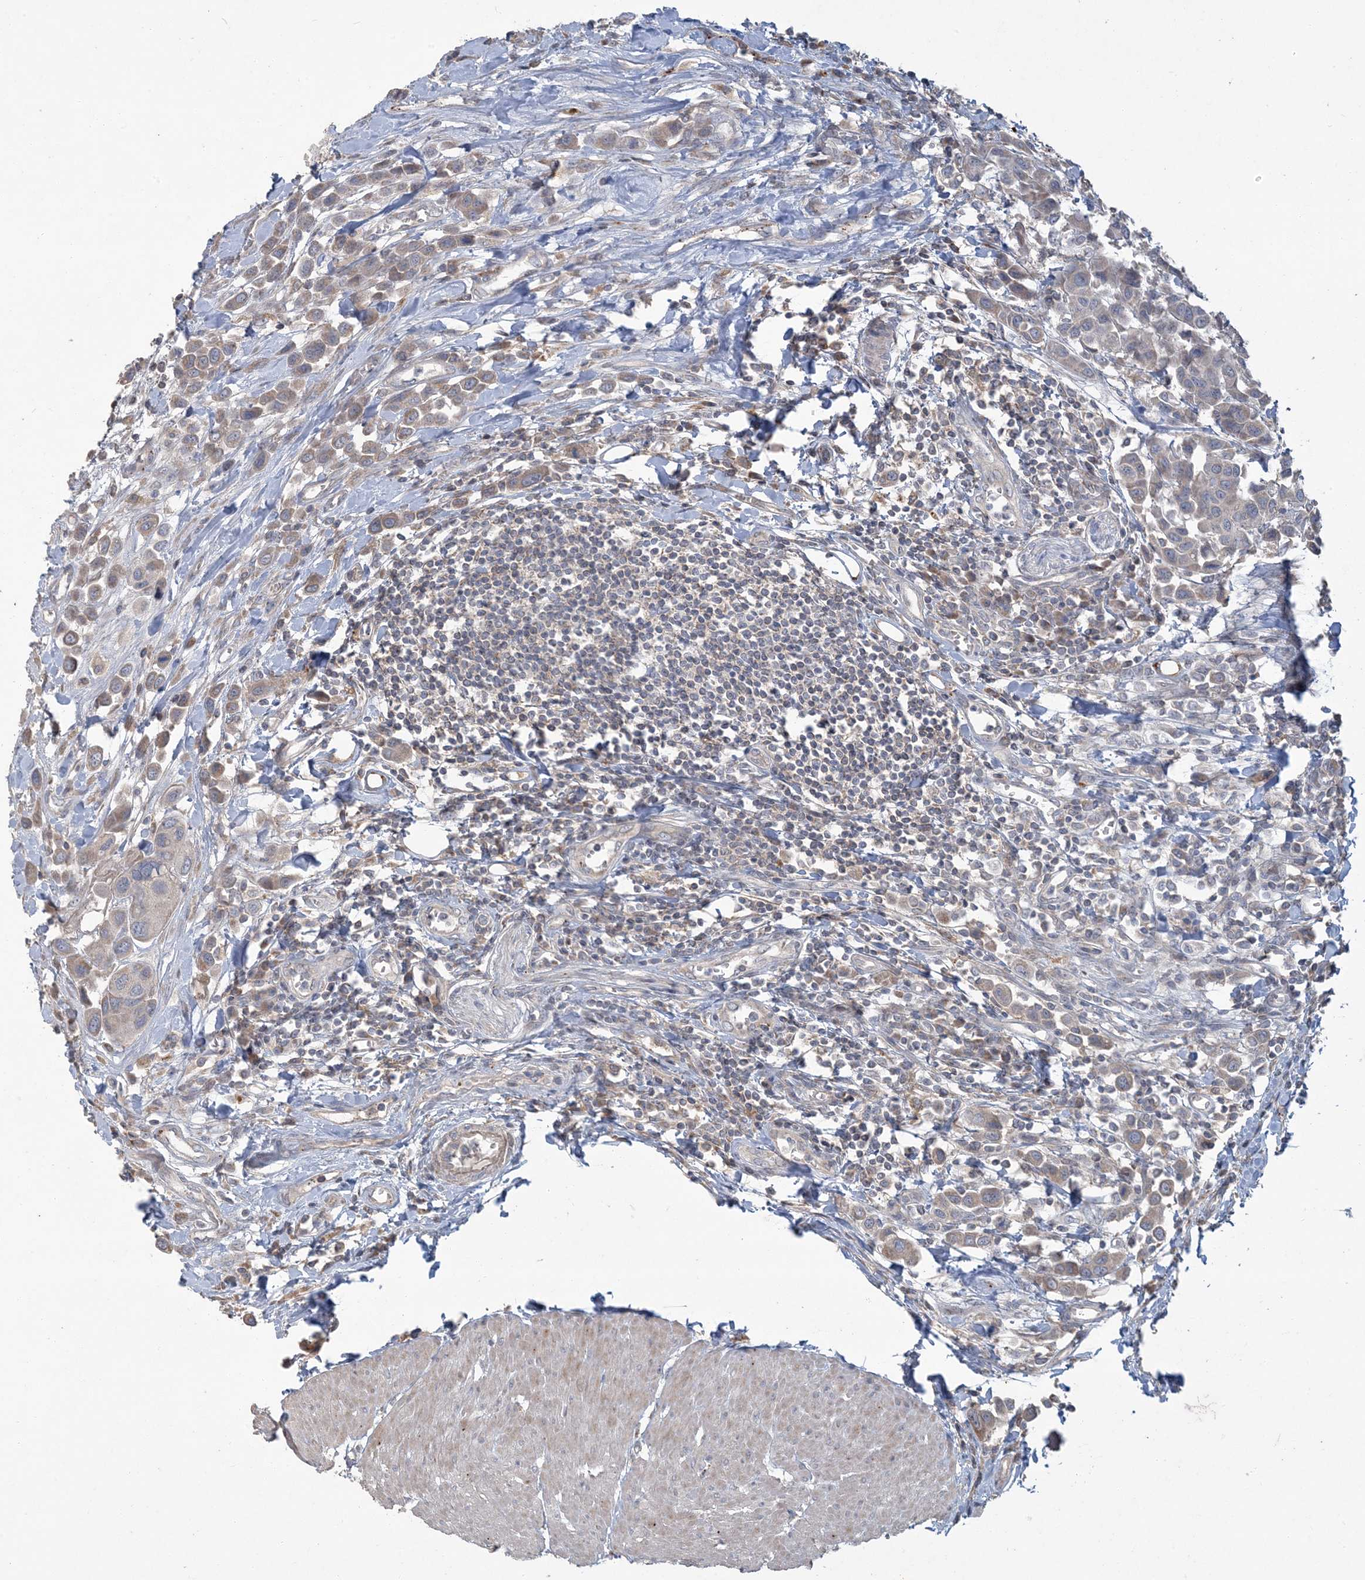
{"staining": {"intensity": "moderate", "quantity": ">75%", "location": "cytoplasmic/membranous"}, "tissue": "urothelial cancer", "cell_type": "Tumor cells", "image_type": "cancer", "snomed": [{"axis": "morphology", "description": "Urothelial carcinoma, High grade"}, {"axis": "topography", "description": "Urinary bladder"}], "caption": "High-grade urothelial carcinoma stained with a brown dye exhibits moderate cytoplasmic/membranous positive expression in approximately >75% of tumor cells.", "gene": "LTN1", "patient": {"sex": "male", "age": 50}}